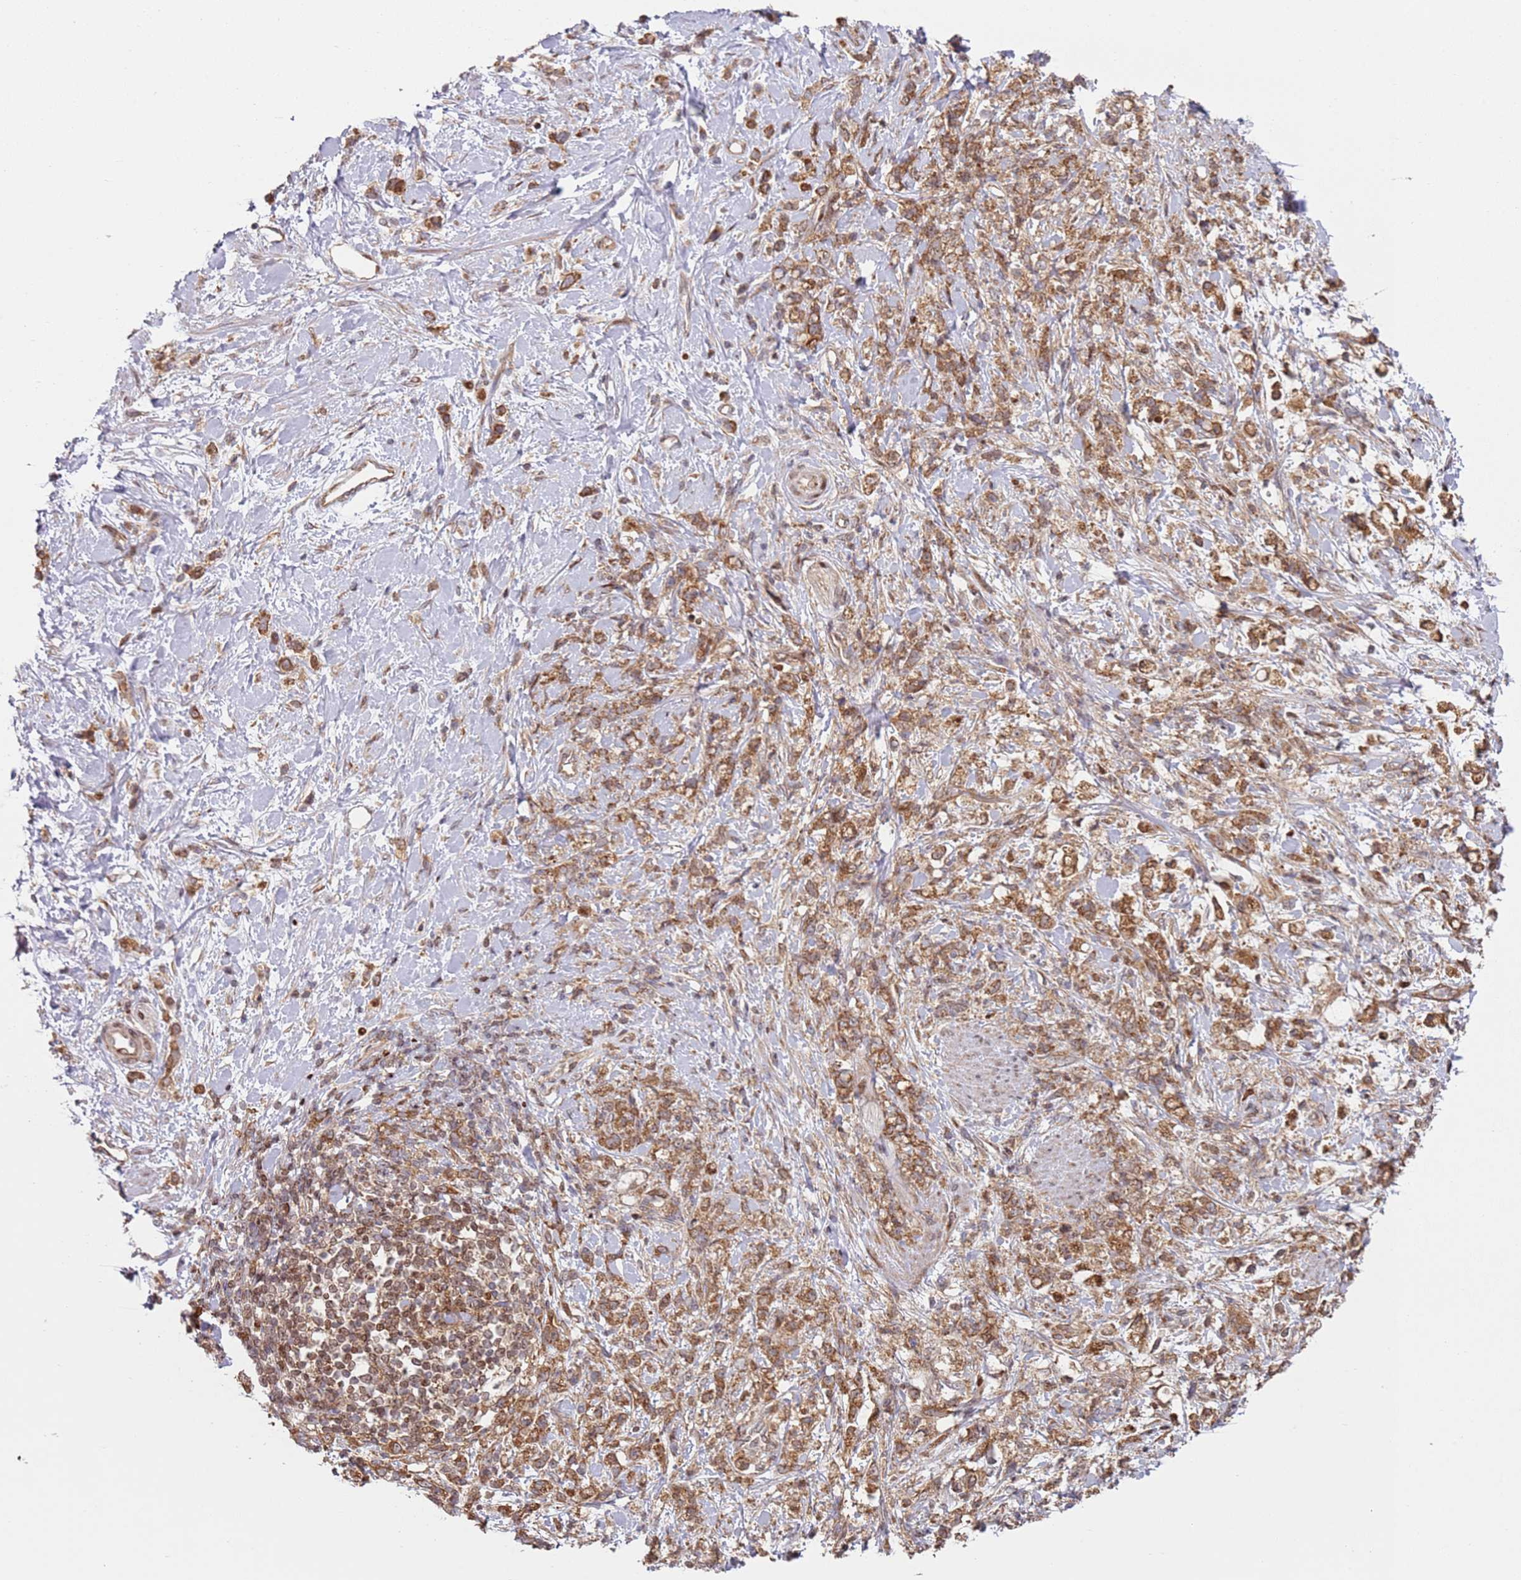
{"staining": {"intensity": "strong", "quantity": ">75%", "location": "cytoplasmic/membranous"}, "tissue": "stomach cancer", "cell_type": "Tumor cells", "image_type": "cancer", "snomed": [{"axis": "morphology", "description": "Adenocarcinoma, NOS"}, {"axis": "topography", "description": "Stomach"}], "caption": "Immunohistochemical staining of stomach cancer reveals strong cytoplasmic/membranous protein expression in about >75% of tumor cells.", "gene": "HNRNPLL", "patient": {"sex": "female", "age": 60}}